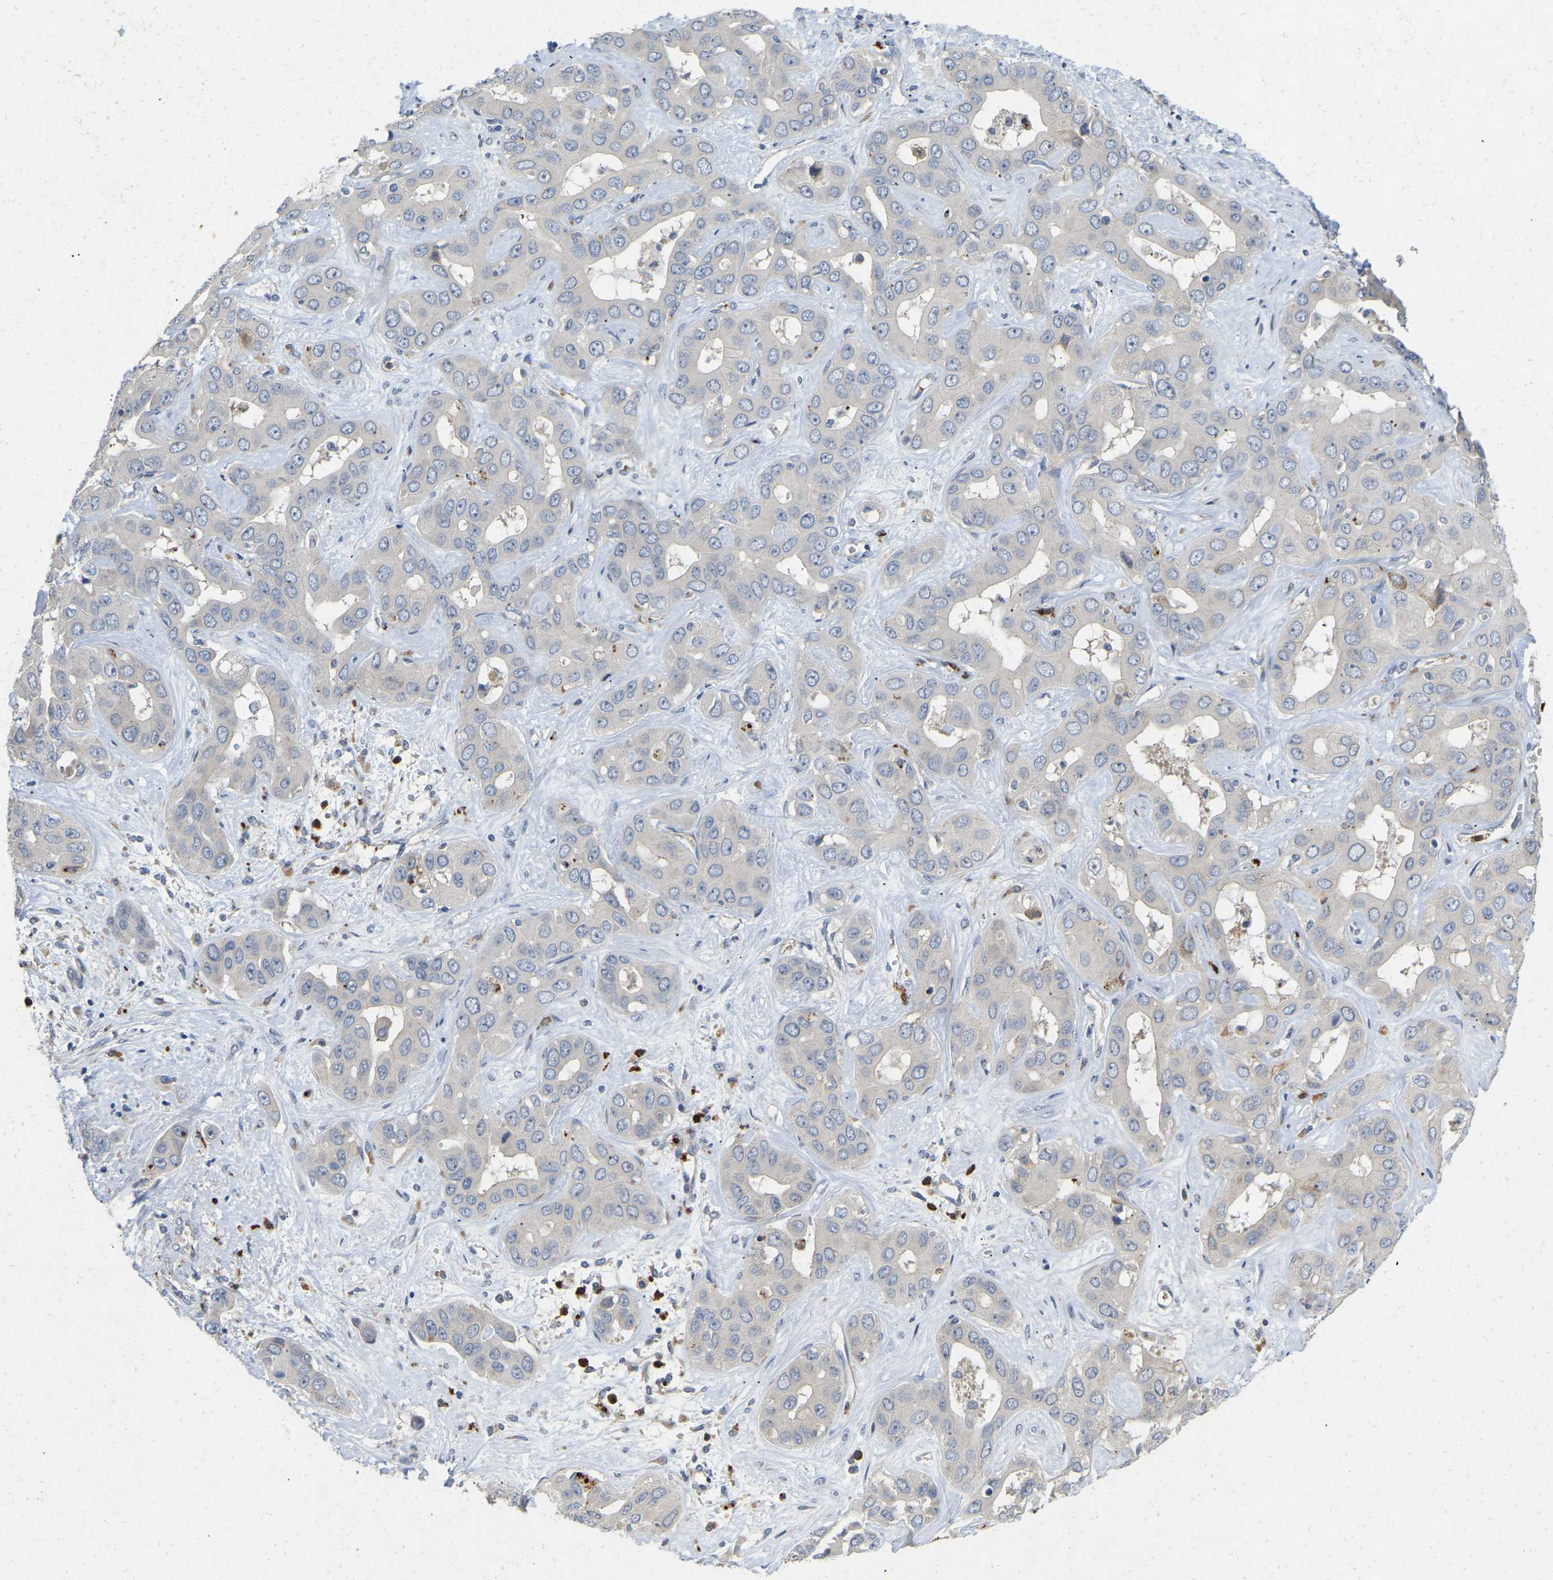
{"staining": {"intensity": "negative", "quantity": "none", "location": "none"}, "tissue": "liver cancer", "cell_type": "Tumor cells", "image_type": "cancer", "snomed": [{"axis": "morphology", "description": "Cholangiocarcinoma"}, {"axis": "topography", "description": "Liver"}], "caption": "This is an immunohistochemistry histopathology image of liver cancer (cholangiocarcinoma). There is no positivity in tumor cells.", "gene": "RHEB", "patient": {"sex": "female", "age": 52}}